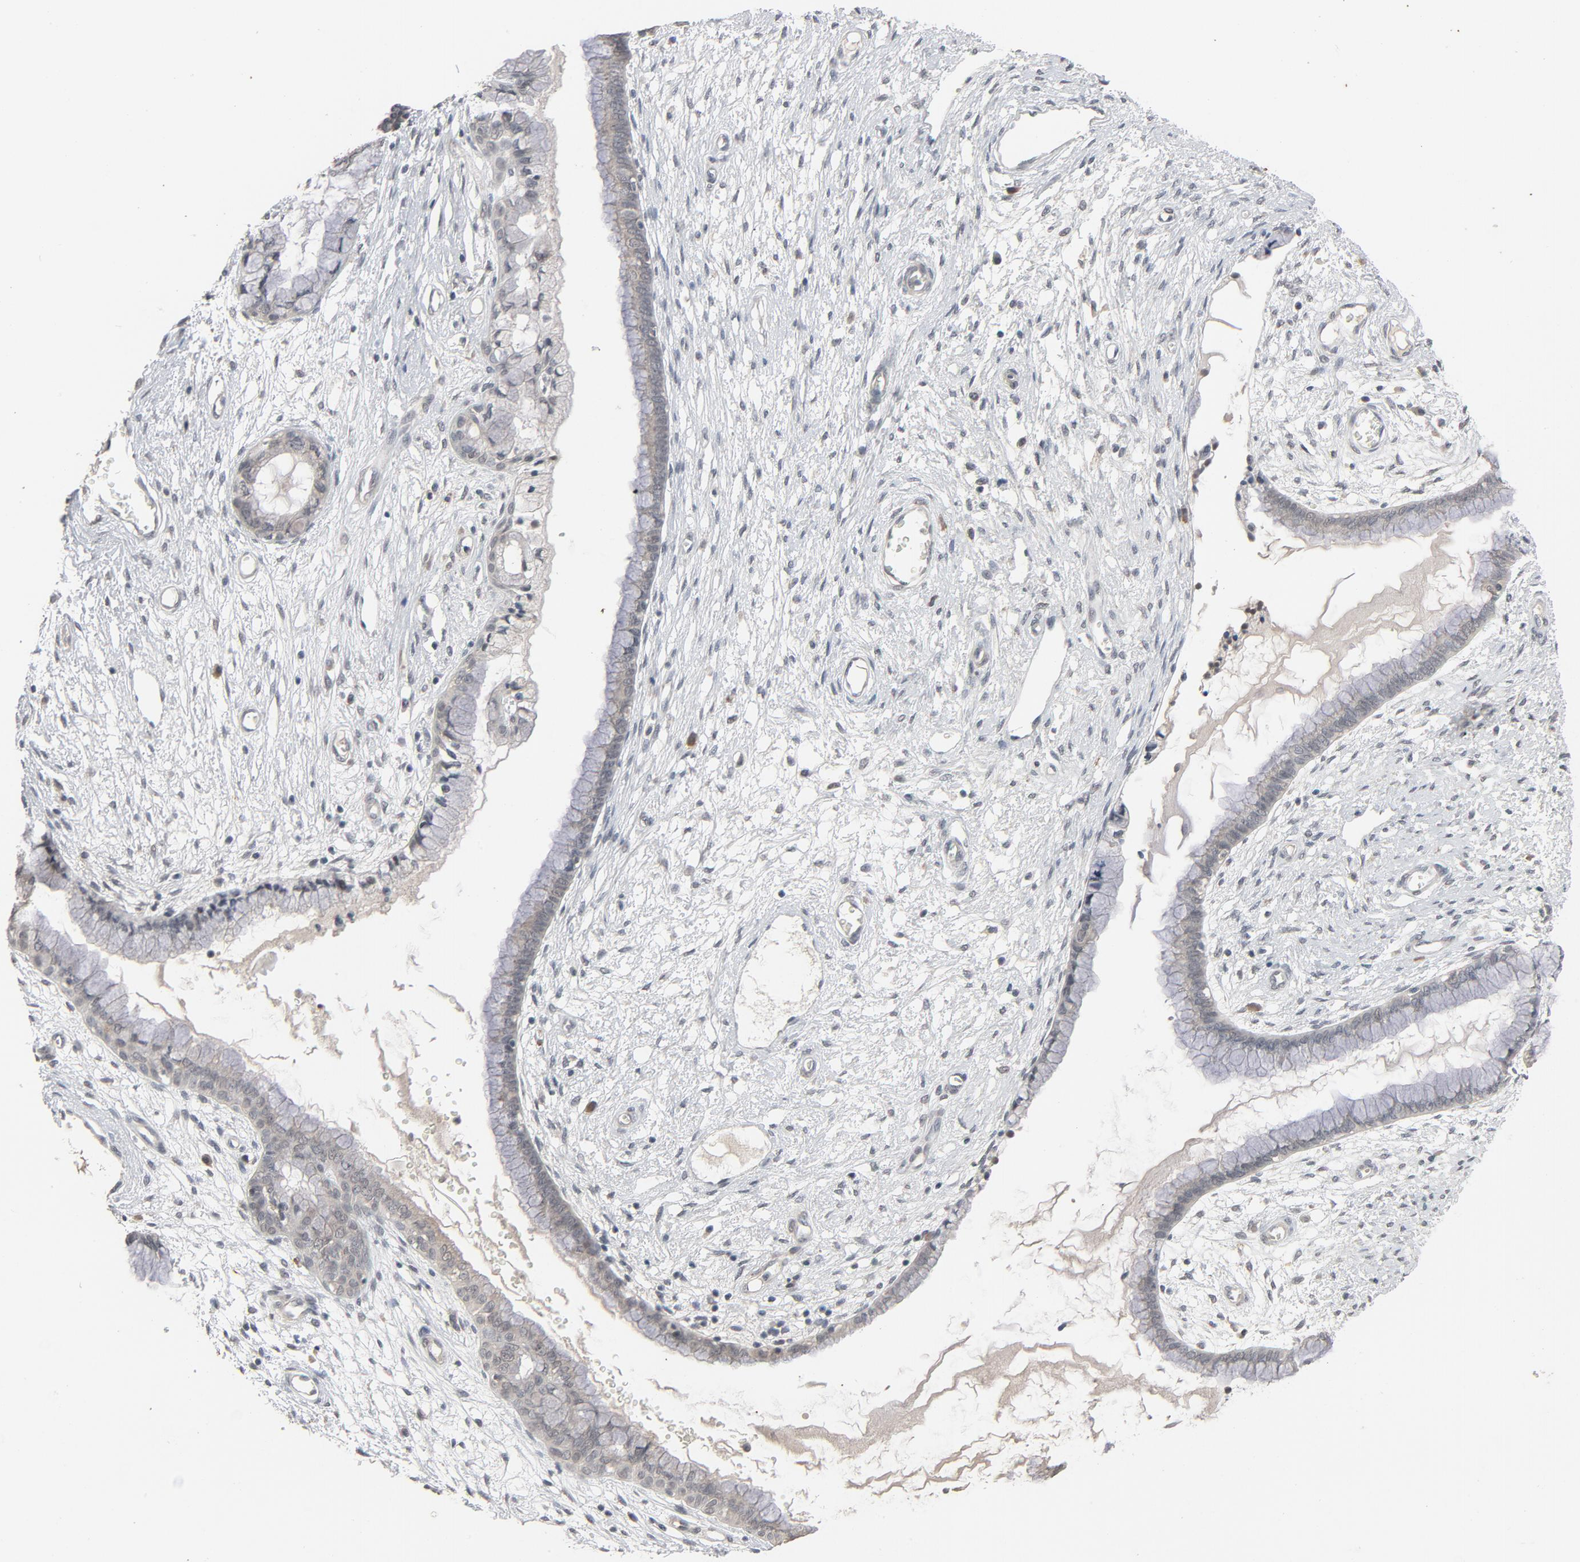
{"staining": {"intensity": "negative", "quantity": "none", "location": "none"}, "tissue": "cervix", "cell_type": "Glandular cells", "image_type": "normal", "snomed": [{"axis": "morphology", "description": "Normal tissue, NOS"}, {"axis": "topography", "description": "Cervix"}], "caption": "Histopathology image shows no significant protein positivity in glandular cells of unremarkable cervix.", "gene": "MT3", "patient": {"sex": "female", "age": 55}}